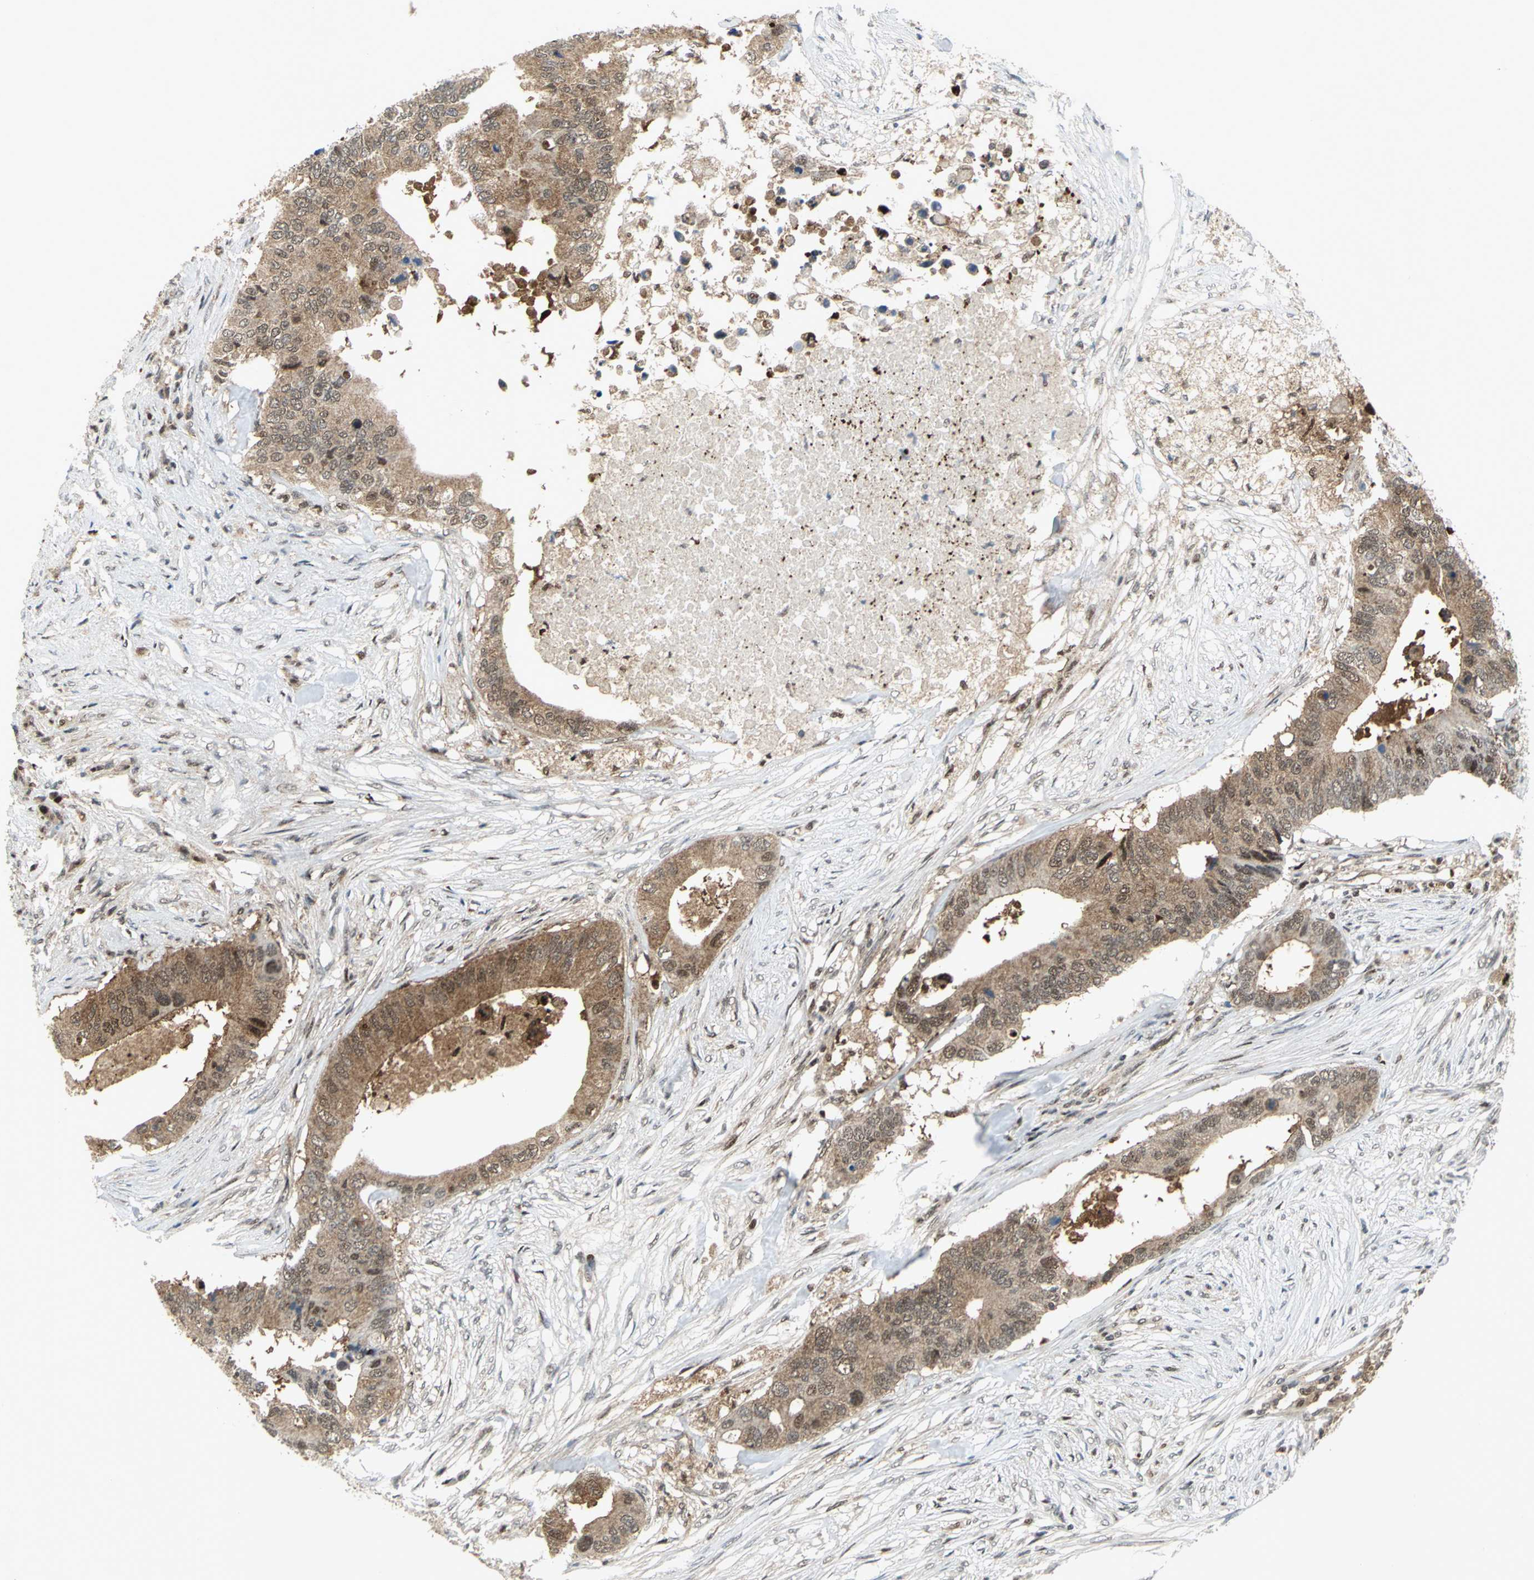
{"staining": {"intensity": "moderate", "quantity": ">75%", "location": "cytoplasmic/membranous"}, "tissue": "colorectal cancer", "cell_type": "Tumor cells", "image_type": "cancer", "snomed": [{"axis": "morphology", "description": "Adenocarcinoma, NOS"}, {"axis": "topography", "description": "Colon"}], "caption": "Immunohistochemistry (IHC) histopathology image of neoplastic tissue: colorectal adenocarcinoma stained using immunohistochemistry (IHC) demonstrates medium levels of moderate protein expression localized specifically in the cytoplasmic/membranous of tumor cells, appearing as a cytoplasmic/membranous brown color.", "gene": "PSMA4", "patient": {"sex": "male", "age": 71}}